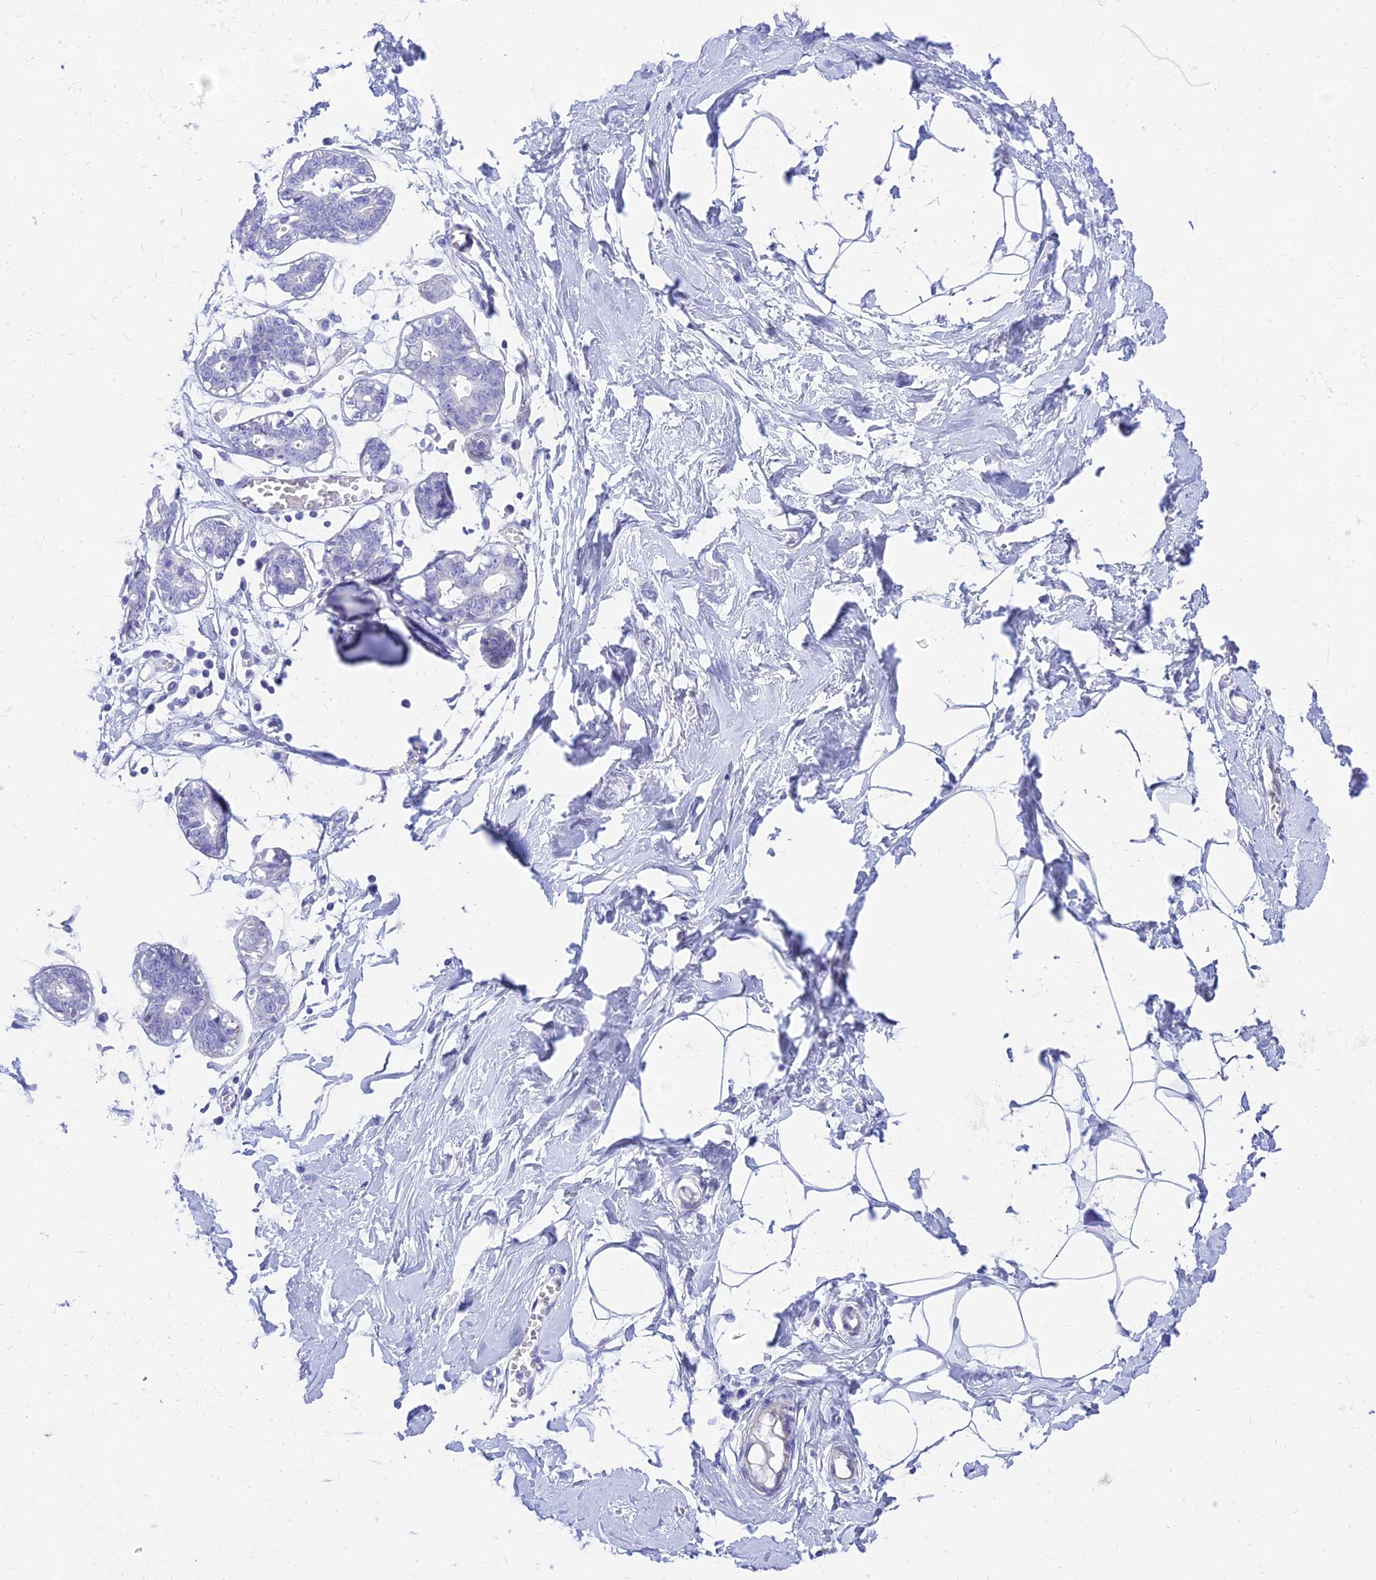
{"staining": {"intensity": "negative", "quantity": "none", "location": "none"}, "tissue": "breast", "cell_type": "Adipocytes", "image_type": "normal", "snomed": [{"axis": "morphology", "description": "Normal tissue, NOS"}, {"axis": "topography", "description": "Breast"}], "caption": "This photomicrograph is of unremarkable breast stained with IHC to label a protein in brown with the nuclei are counter-stained blue. There is no positivity in adipocytes.", "gene": "TAC3", "patient": {"sex": "female", "age": 27}}